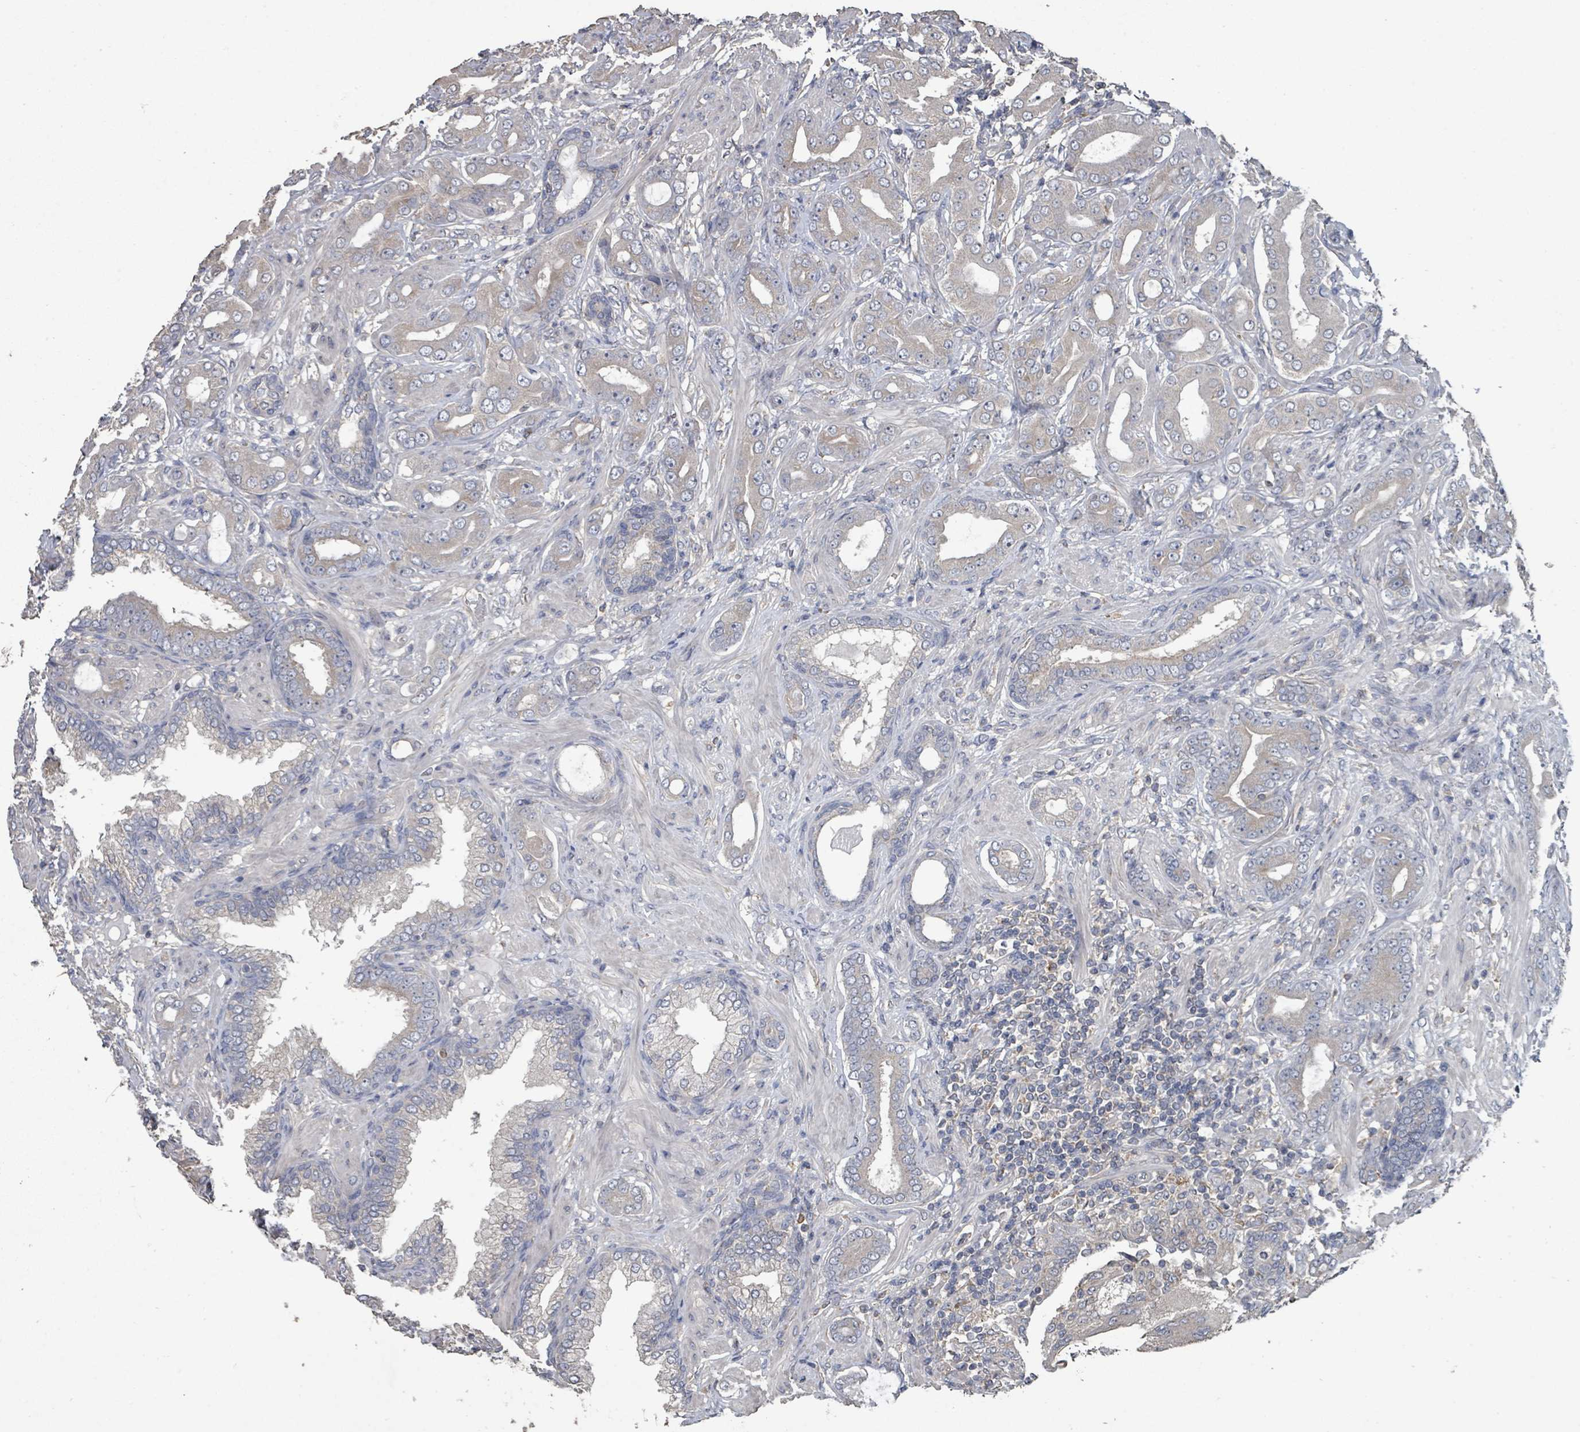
{"staining": {"intensity": "moderate", "quantity": "25%-75%", "location": "cytoplasmic/membranous"}, "tissue": "prostate cancer", "cell_type": "Tumor cells", "image_type": "cancer", "snomed": [{"axis": "morphology", "description": "Adenocarcinoma, Low grade"}, {"axis": "topography", "description": "Prostate"}], "caption": "Immunohistochemistry (DAB (3,3'-diaminobenzidine)) staining of prostate low-grade adenocarcinoma reveals moderate cytoplasmic/membranous protein staining in about 25%-75% of tumor cells. The staining was performed using DAB (3,3'-diaminobenzidine), with brown indicating positive protein expression. Nuclei are stained blue with hematoxylin.", "gene": "SLC9A7", "patient": {"sex": "male", "age": 57}}